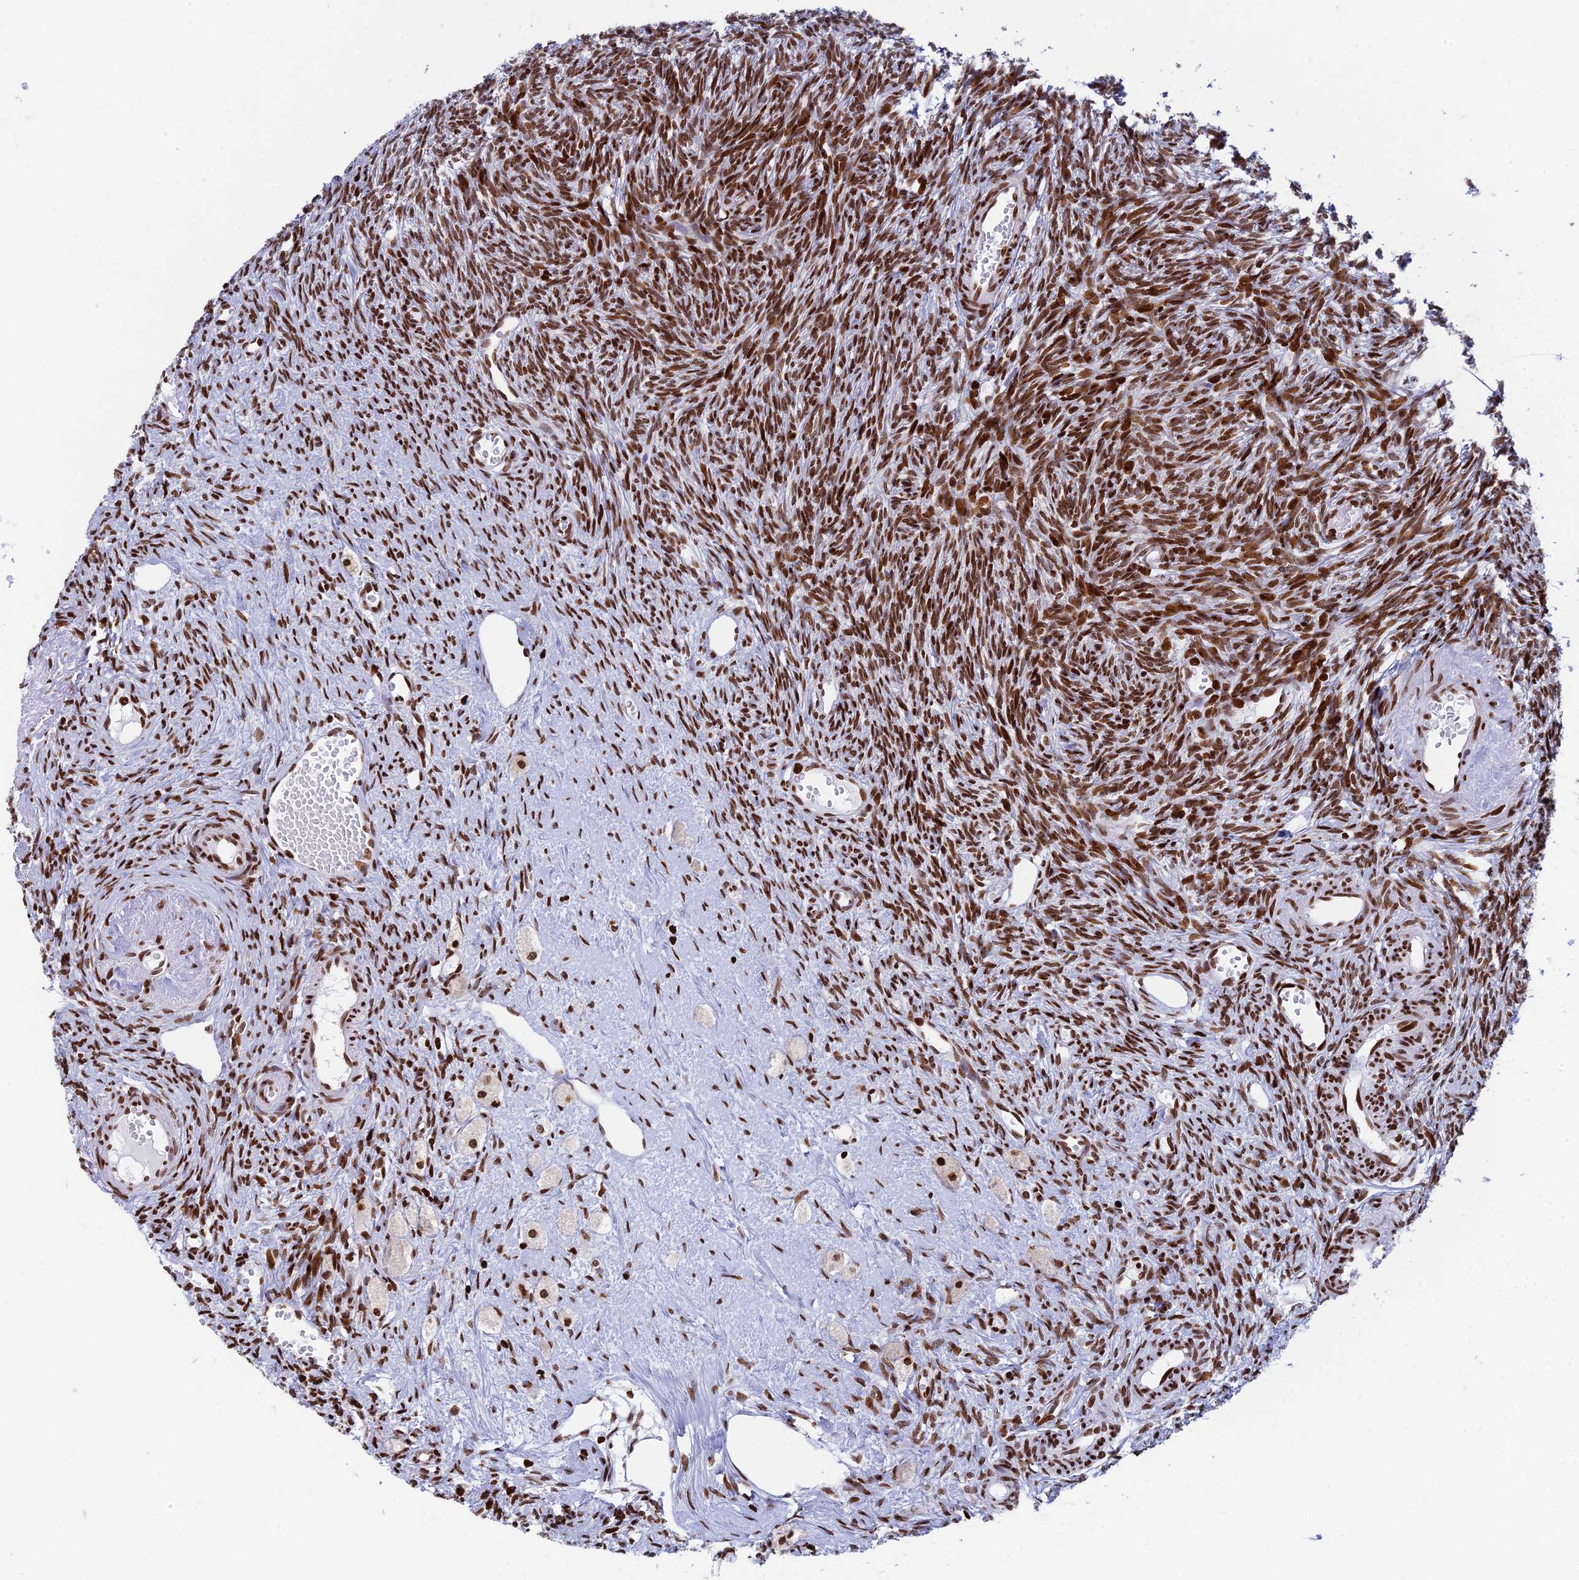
{"staining": {"intensity": "moderate", "quantity": ">75%", "location": "nuclear"}, "tissue": "ovary", "cell_type": "Ovarian stroma cells", "image_type": "normal", "snomed": [{"axis": "morphology", "description": "Normal tissue, NOS"}, {"axis": "topography", "description": "Ovary"}], "caption": "IHC of unremarkable human ovary demonstrates medium levels of moderate nuclear expression in about >75% of ovarian stroma cells. (DAB (3,3'-diaminobenzidine) IHC with brightfield microscopy, high magnification).", "gene": "RPAP1", "patient": {"sex": "female", "age": 51}}